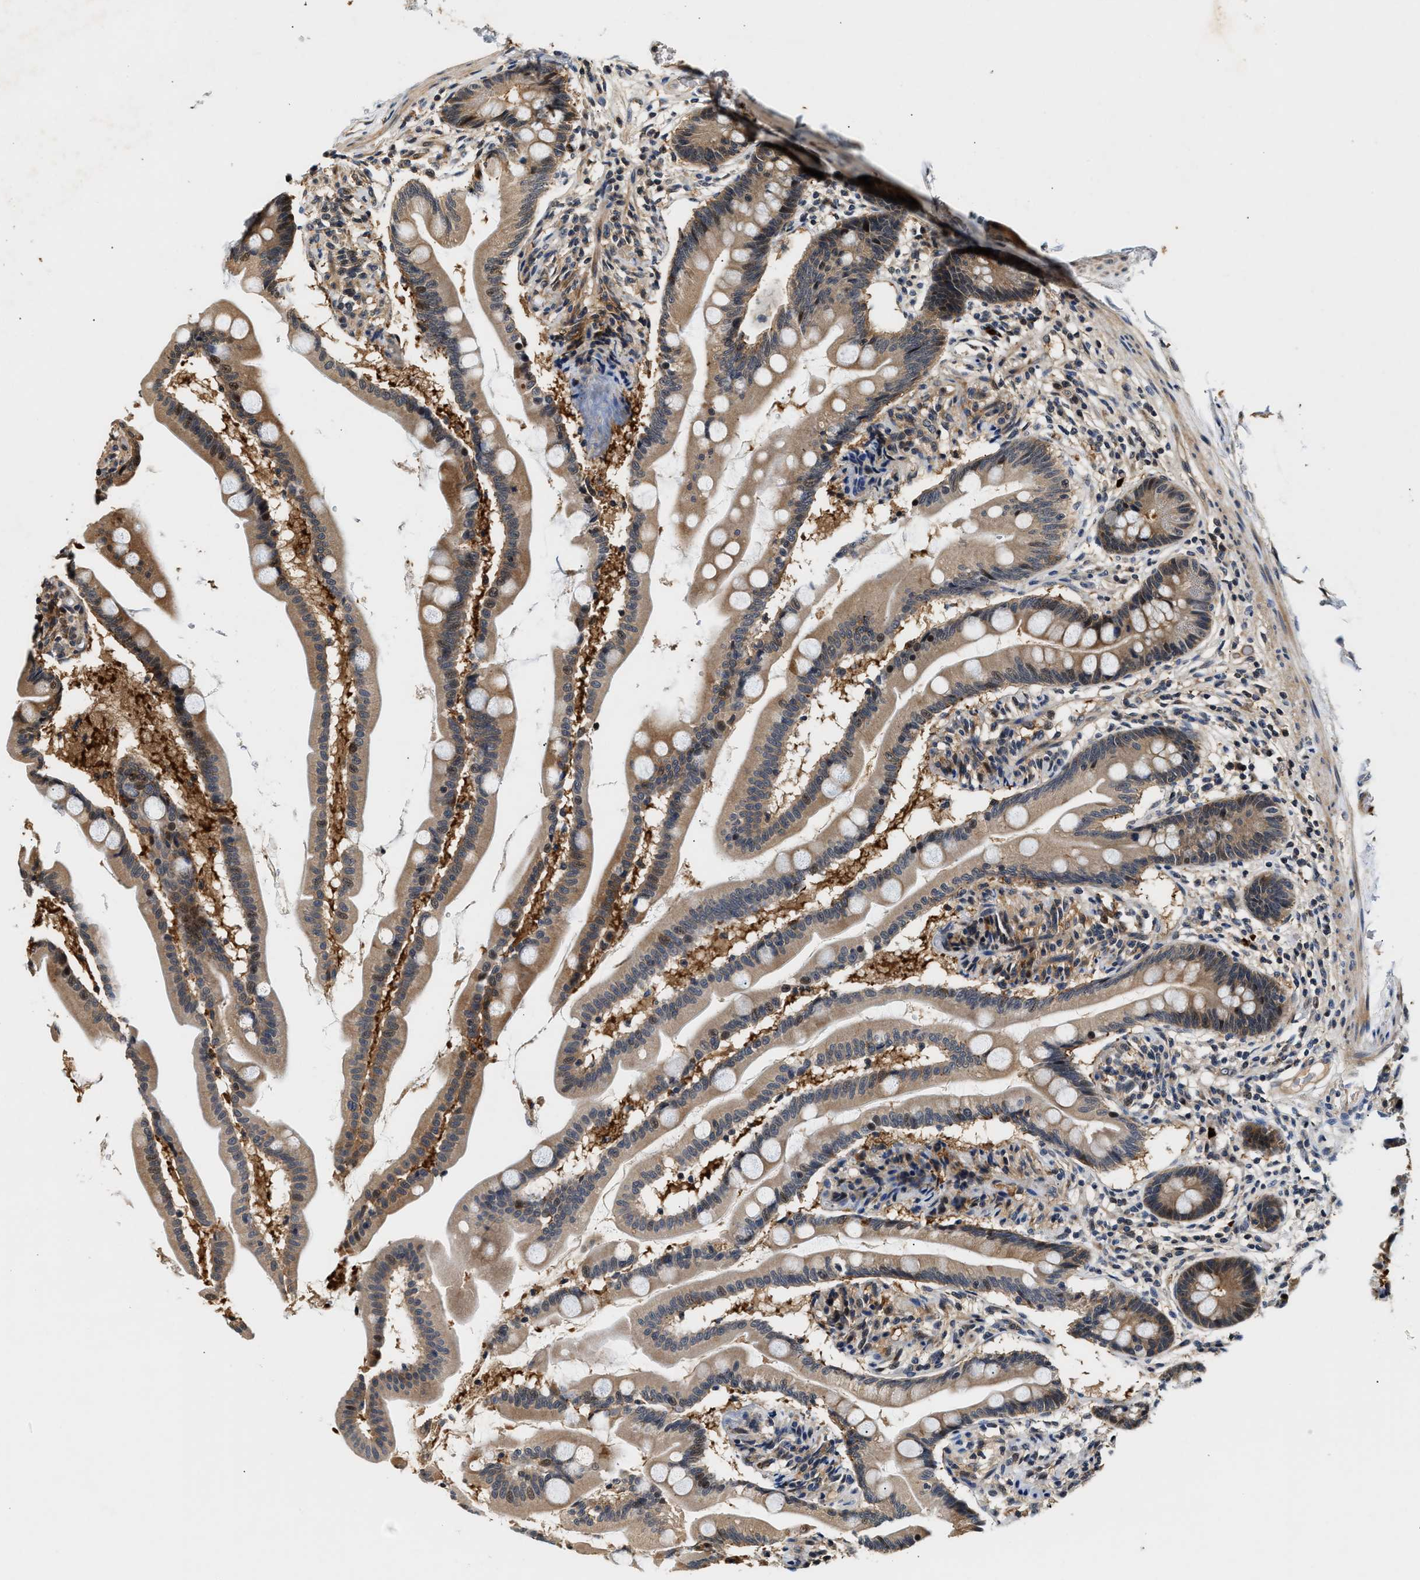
{"staining": {"intensity": "moderate", "quantity": ">75%", "location": "cytoplasmic/membranous"}, "tissue": "small intestine", "cell_type": "Glandular cells", "image_type": "normal", "snomed": [{"axis": "morphology", "description": "Normal tissue, NOS"}, {"axis": "topography", "description": "Small intestine"}], "caption": "An IHC photomicrograph of benign tissue is shown. Protein staining in brown highlights moderate cytoplasmic/membranous positivity in small intestine within glandular cells.", "gene": "TUT7", "patient": {"sex": "female", "age": 56}}